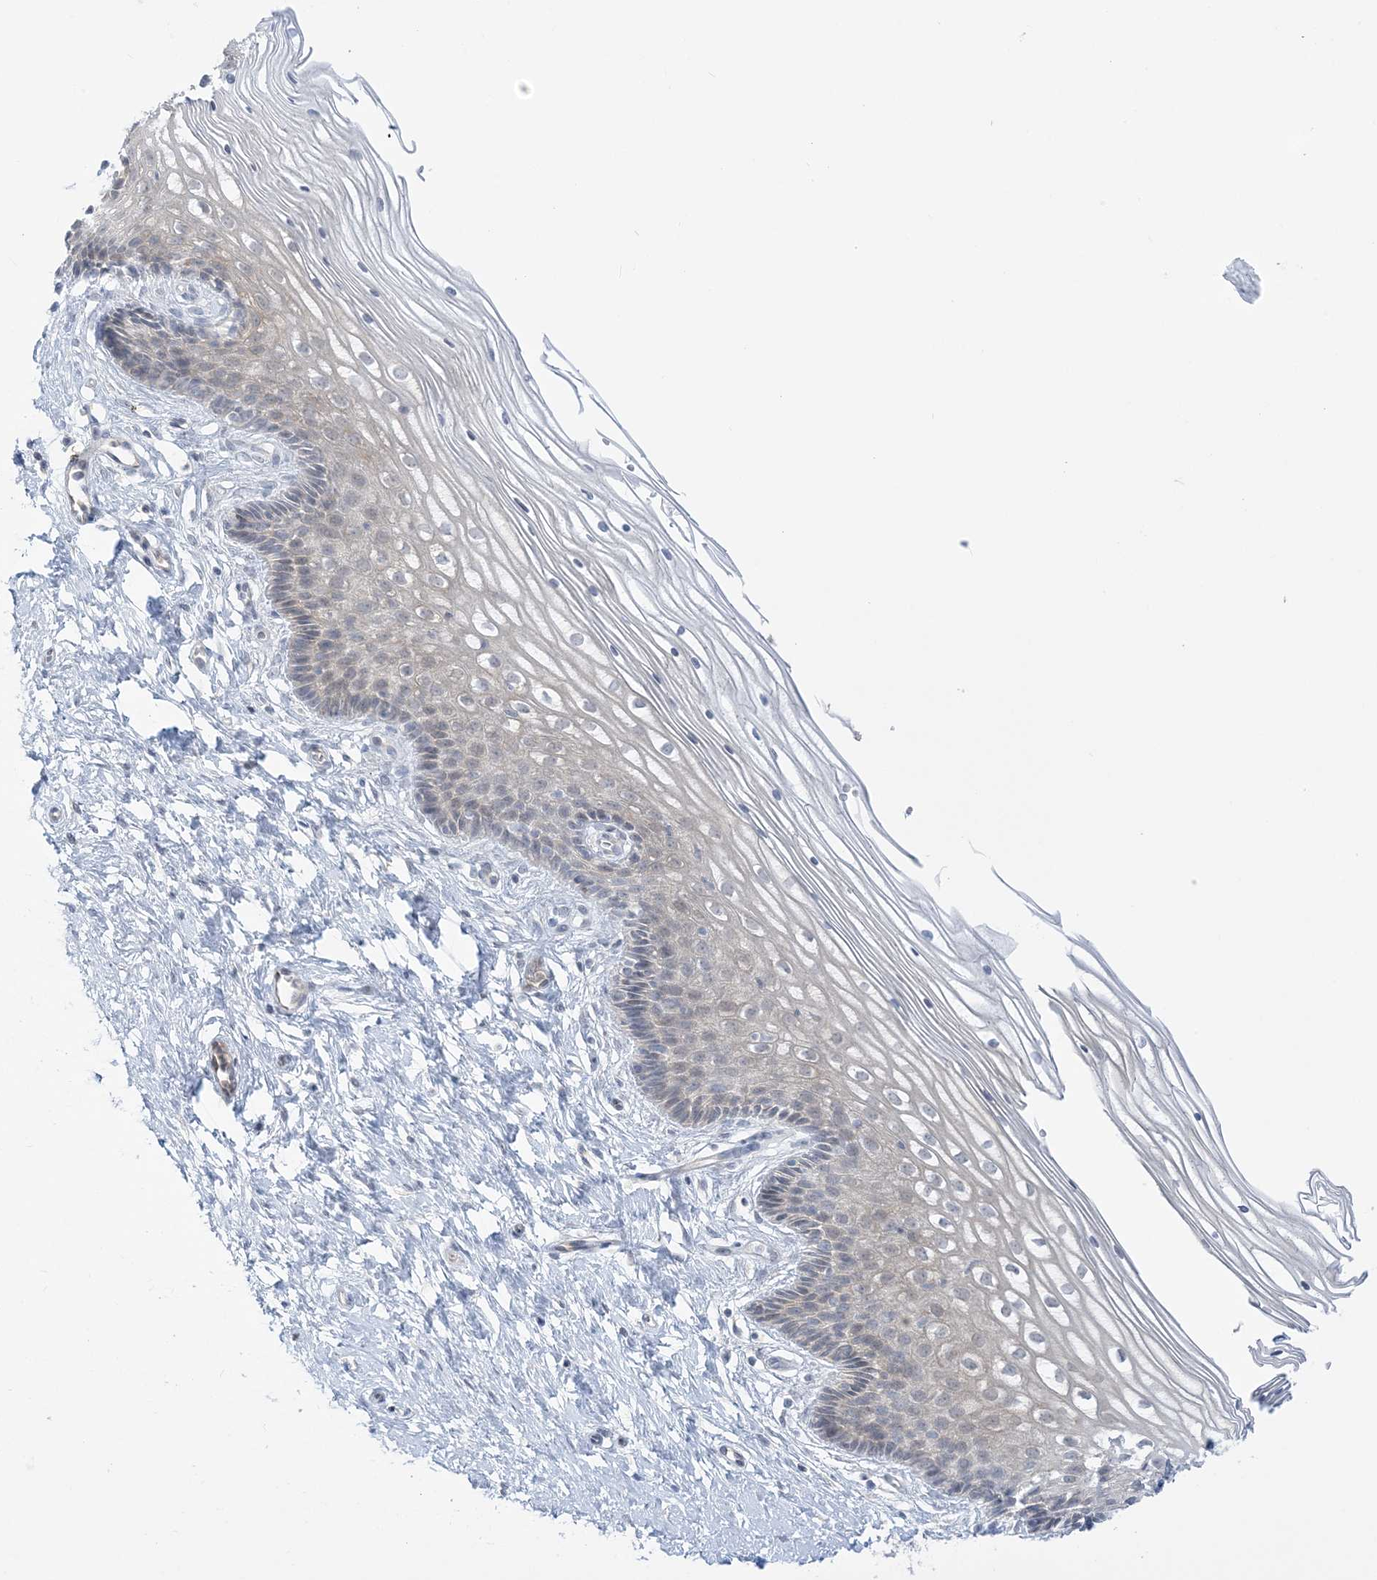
{"staining": {"intensity": "weak", "quantity": "<25%", "location": "cytoplasmic/membranous"}, "tissue": "cervix", "cell_type": "Glandular cells", "image_type": "normal", "snomed": [{"axis": "morphology", "description": "Normal tissue, NOS"}, {"axis": "topography", "description": "Cervix"}], "caption": "A high-resolution photomicrograph shows immunohistochemistry staining of unremarkable cervix, which shows no significant positivity in glandular cells.", "gene": "THADA", "patient": {"sex": "female", "age": 33}}